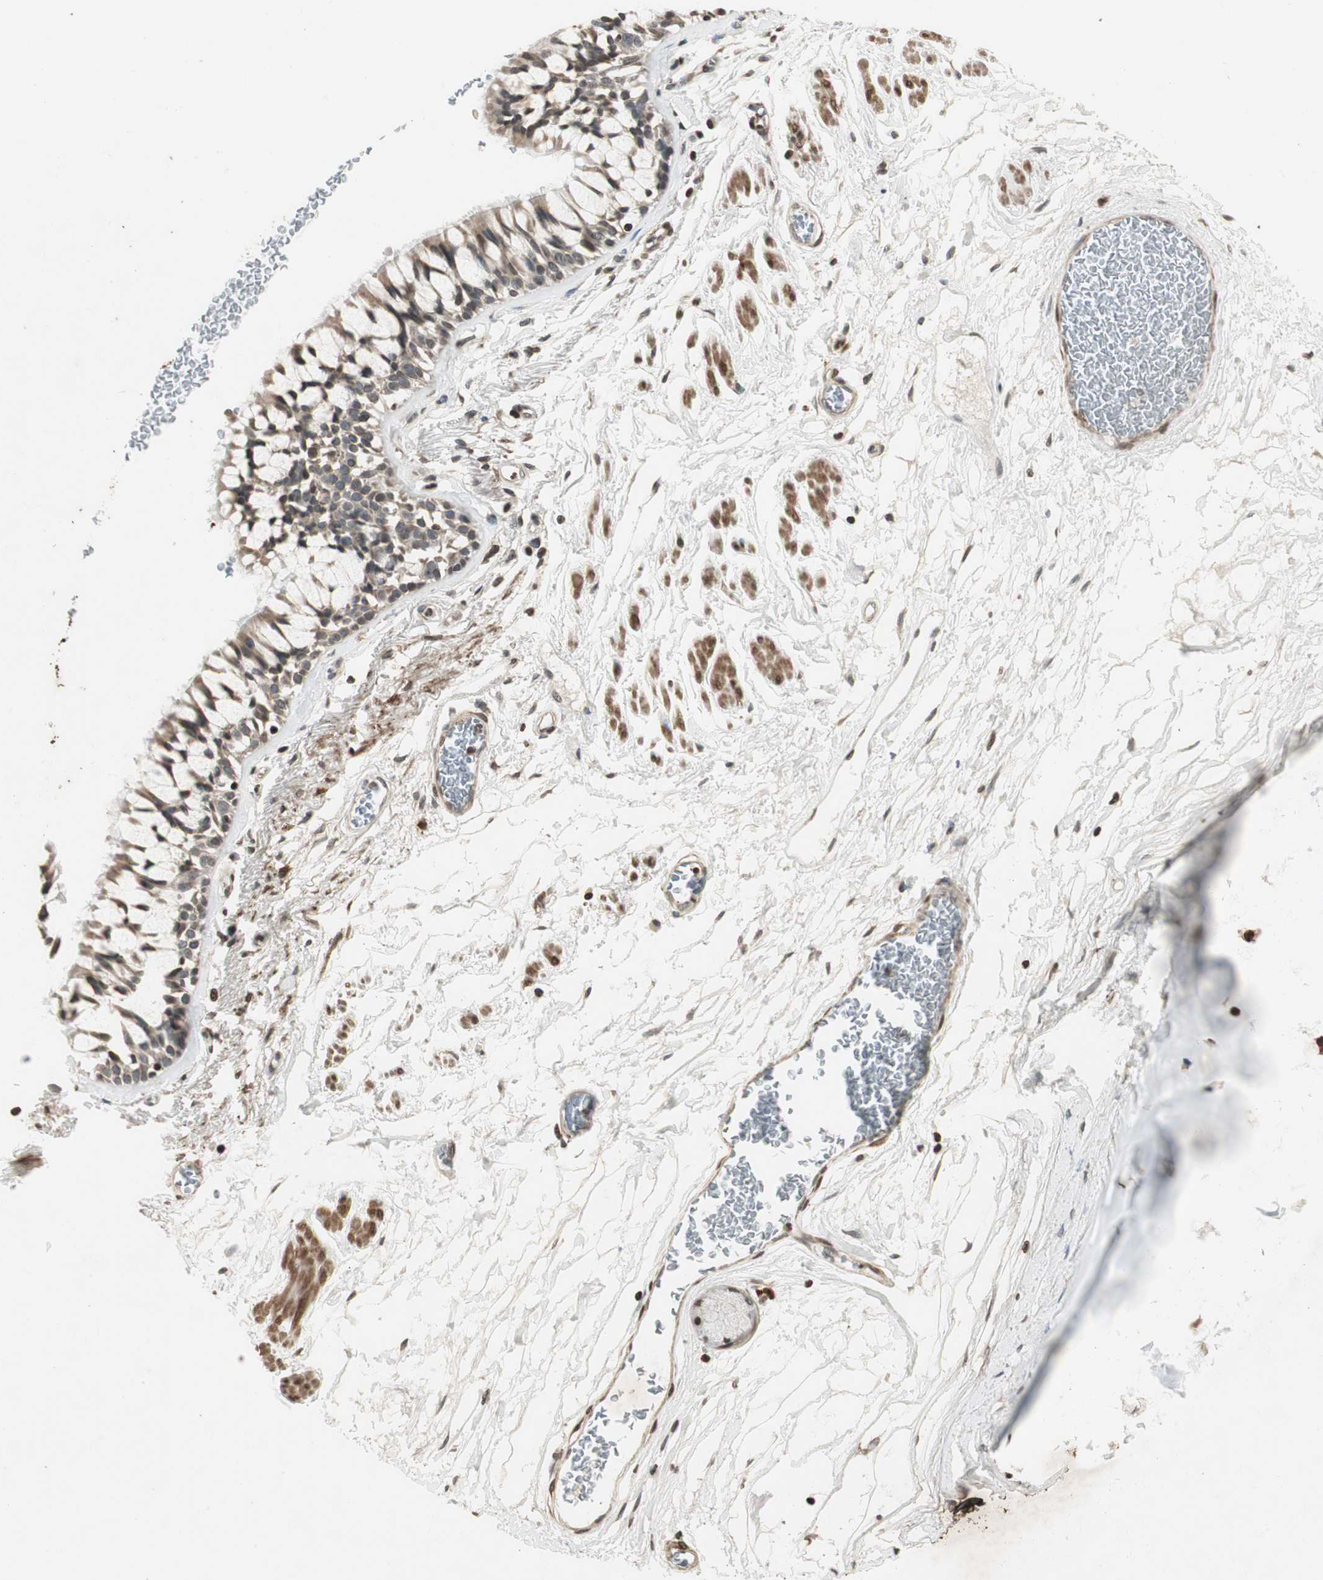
{"staining": {"intensity": "weak", "quantity": ">75%", "location": "cytoplasmic/membranous"}, "tissue": "bronchus", "cell_type": "Respiratory epithelial cells", "image_type": "normal", "snomed": [{"axis": "morphology", "description": "Normal tissue, NOS"}, {"axis": "topography", "description": "Bronchus"}], "caption": "Immunohistochemistry staining of normal bronchus, which demonstrates low levels of weak cytoplasmic/membranous expression in about >75% of respiratory epithelial cells indicating weak cytoplasmic/membranous protein staining. The staining was performed using DAB (3,3'-diaminobenzidine) (brown) for protein detection and nuclei were counterstained in hematoxylin (blue).", "gene": "PRKG1", "patient": {"sex": "male", "age": 66}}